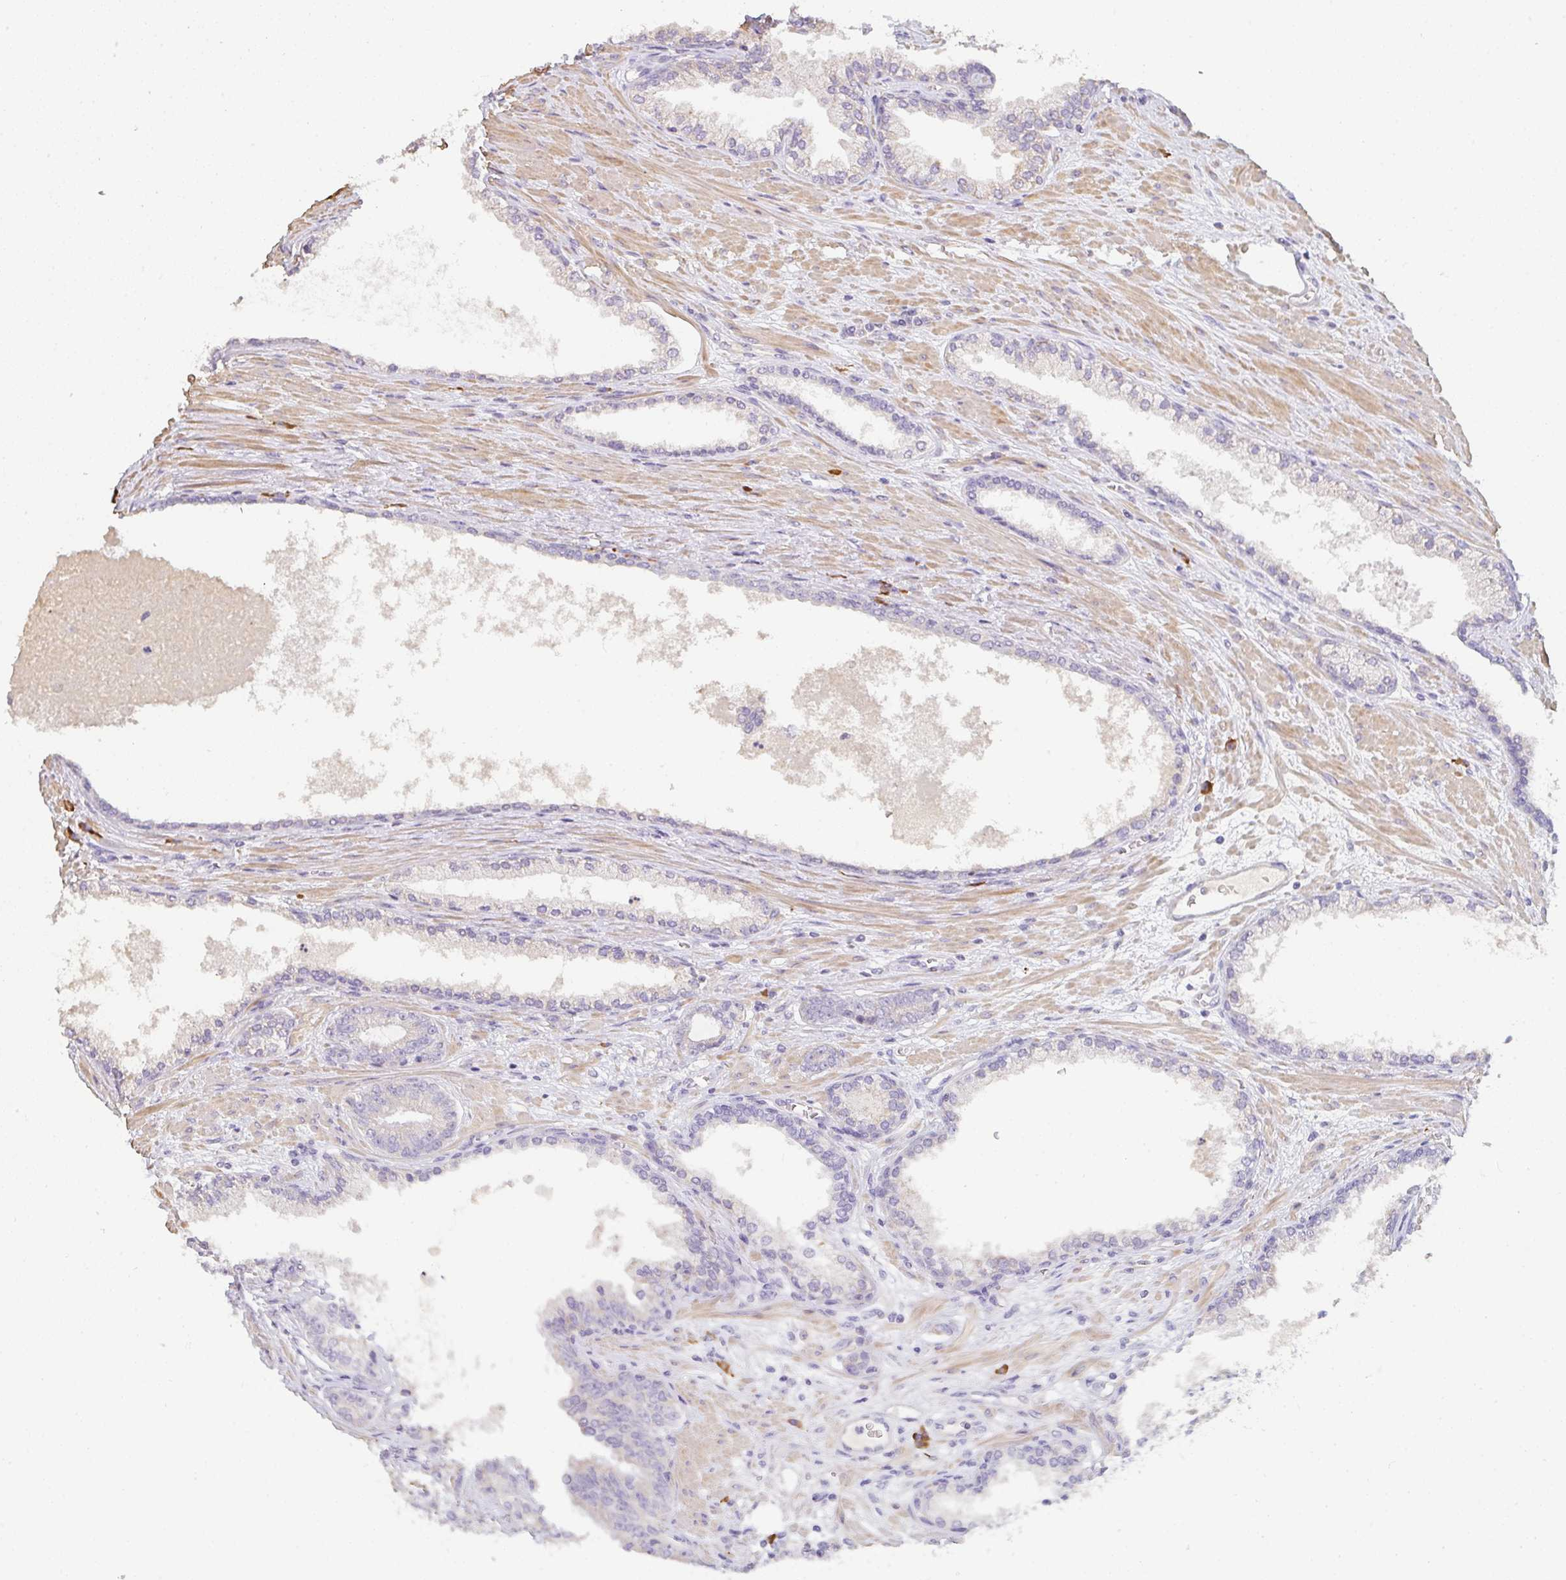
{"staining": {"intensity": "negative", "quantity": "none", "location": "none"}, "tissue": "prostate cancer", "cell_type": "Tumor cells", "image_type": "cancer", "snomed": [{"axis": "morphology", "description": "Adenocarcinoma, Low grade"}, {"axis": "topography", "description": "Prostate"}], "caption": "This histopathology image is of prostate low-grade adenocarcinoma stained with immunohistochemistry to label a protein in brown with the nuclei are counter-stained blue. There is no expression in tumor cells. (Brightfield microscopy of DAB immunohistochemistry (IHC) at high magnification).", "gene": "ZNF215", "patient": {"sex": "male", "age": 61}}